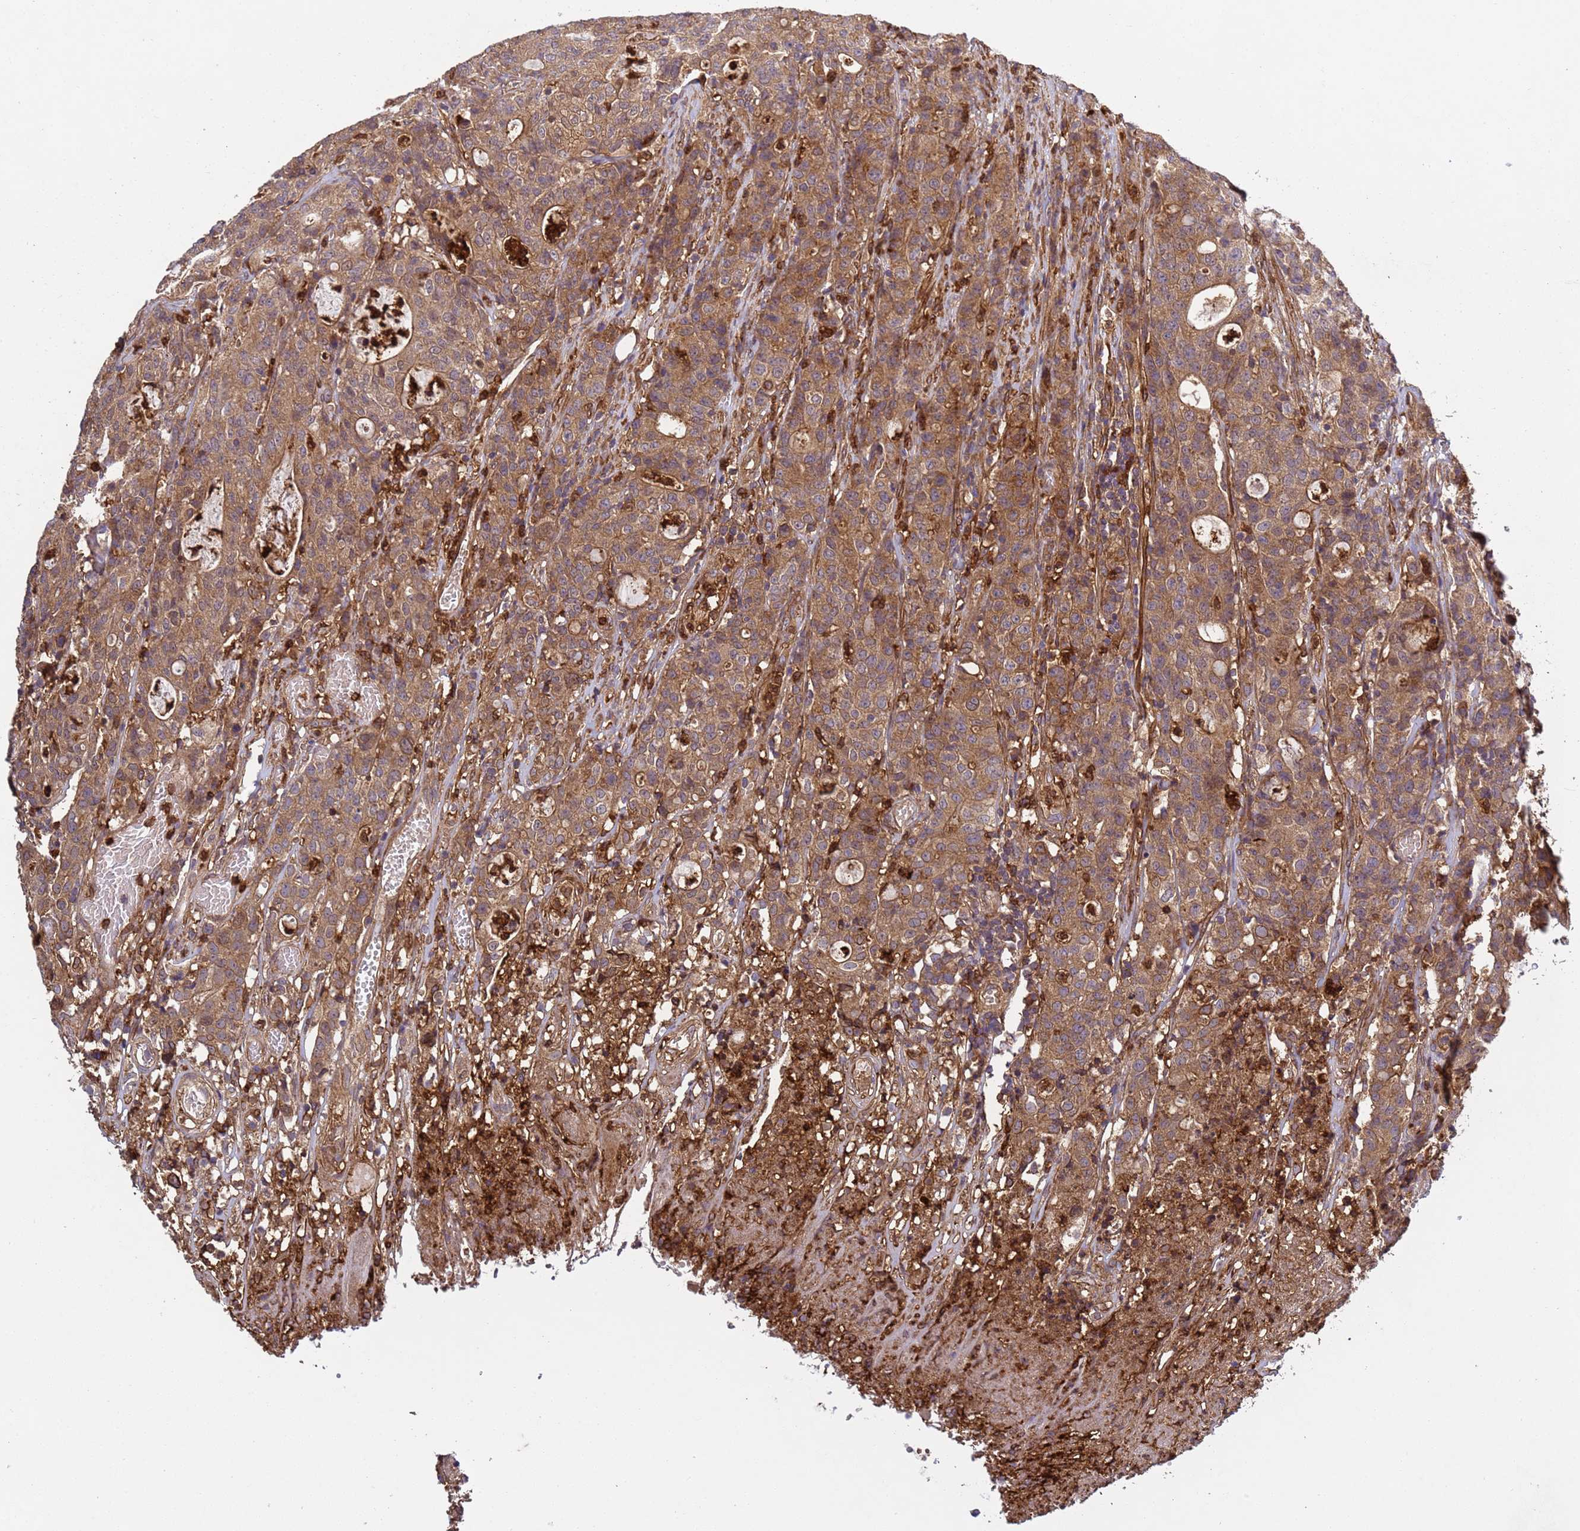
{"staining": {"intensity": "moderate", "quantity": ">75%", "location": "cytoplasmic/membranous"}, "tissue": "colorectal cancer", "cell_type": "Tumor cells", "image_type": "cancer", "snomed": [{"axis": "morphology", "description": "Adenocarcinoma, NOS"}, {"axis": "topography", "description": "Colon"}], "caption": "Human colorectal cancer (adenocarcinoma) stained with a brown dye demonstrates moderate cytoplasmic/membranous positive expression in approximately >75% of tumor cells.", "gene": "C8orf34", "patient": {"sex": "male", "age": 83}}